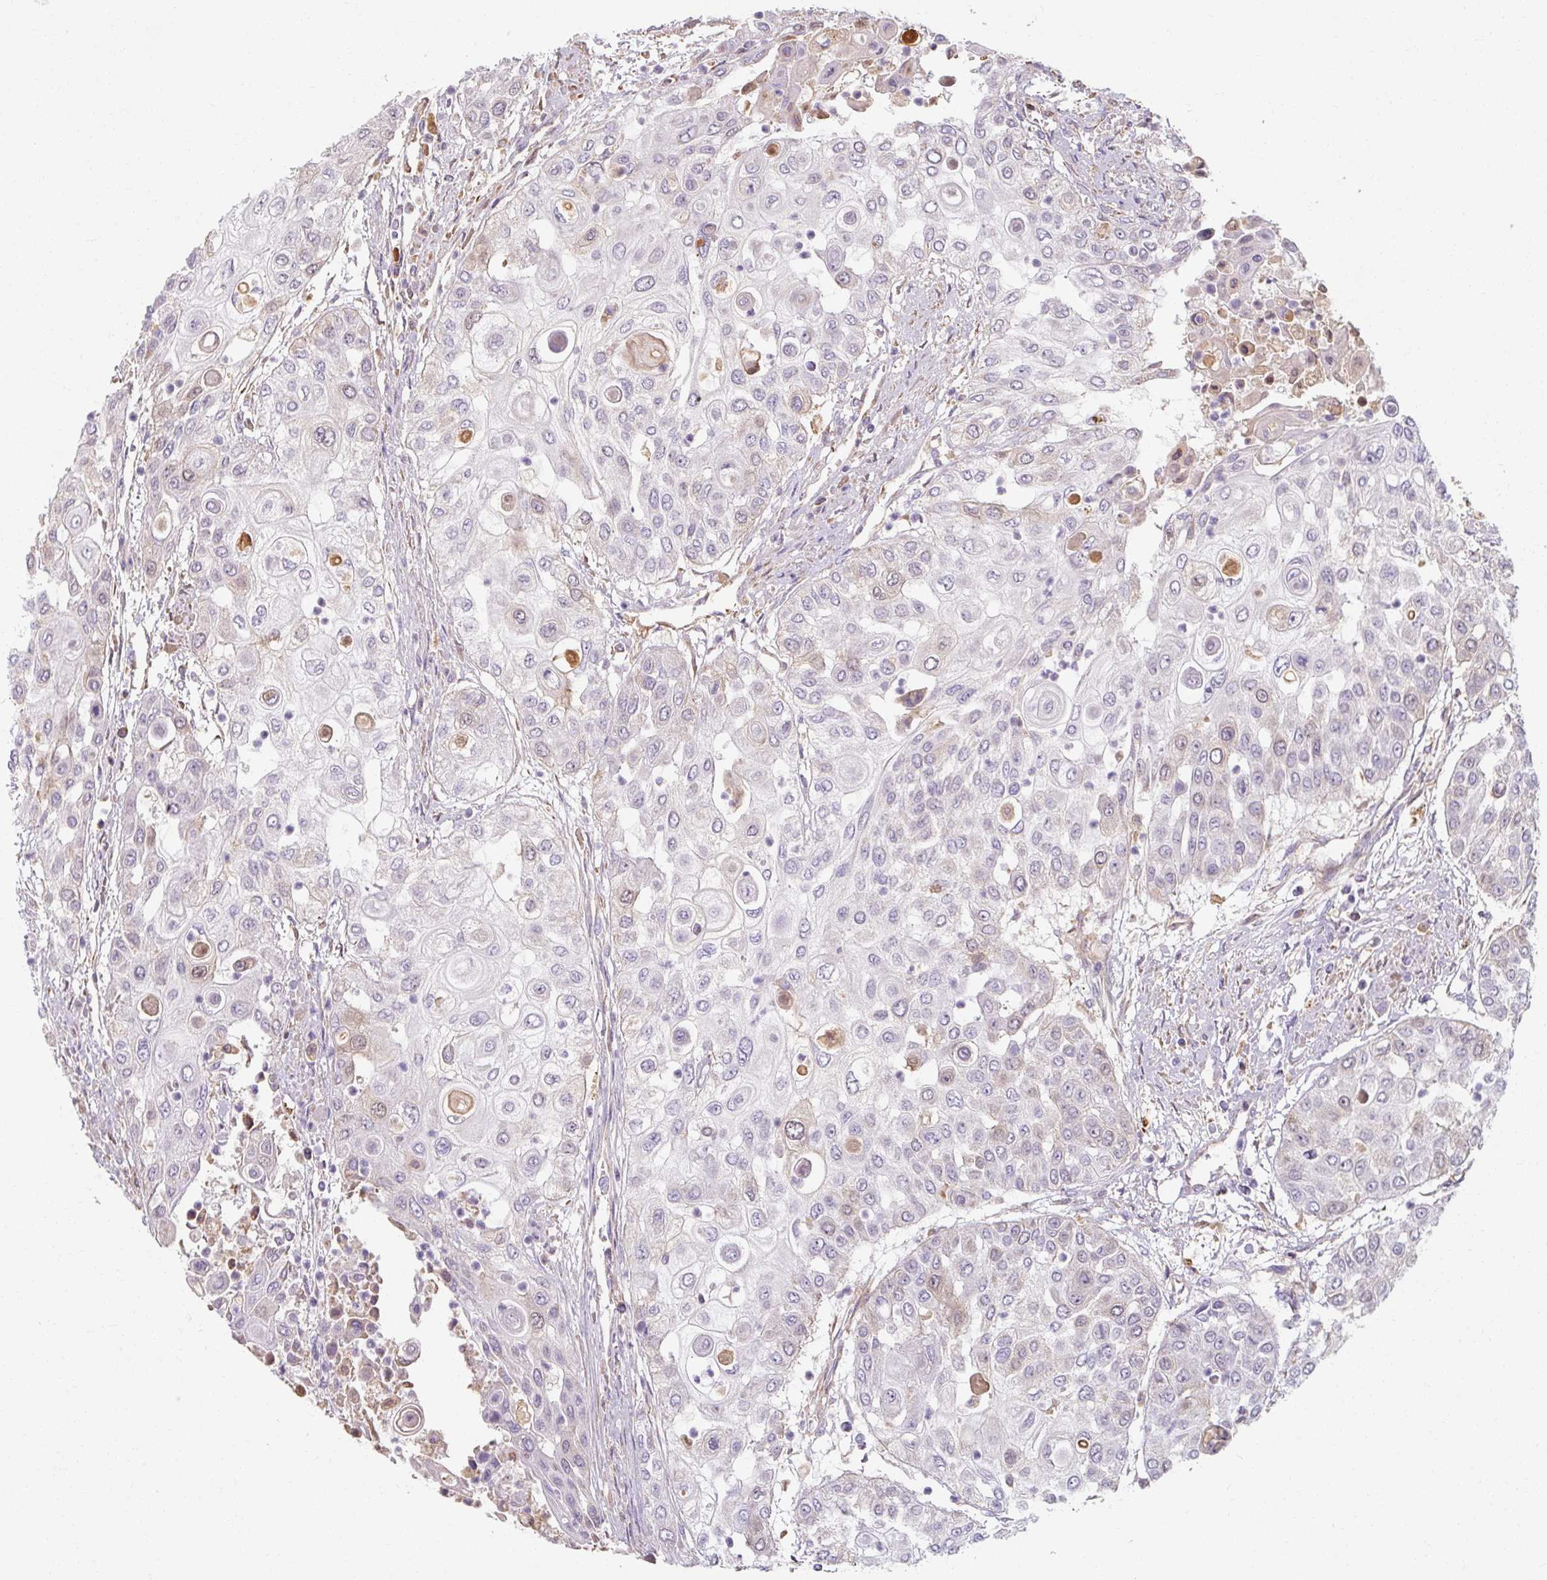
{"staining": {"intensity": "negative", "quantity": "none", "location": "none"}, "tissue": "urothelial cancer", "cell_type": "Tumor cells", "image_type": "cancer", "snomed": [{"axis": "morphology", "description": "Urothelial carcinoma, High grade"}, {"axis": "topography", "description": "Urinary bladder"}], "caption": "Urothelial cancer was stained to show a protein in brown. There is no significant expression in tumor cells. The staining is performed using DAB (3,3'-diaminobenzidine) brown chromogen with nuclei counter-stained in using hematoxylin.", "gene": "TSEN54", "patient": {"sex": "female", "age": 79}}